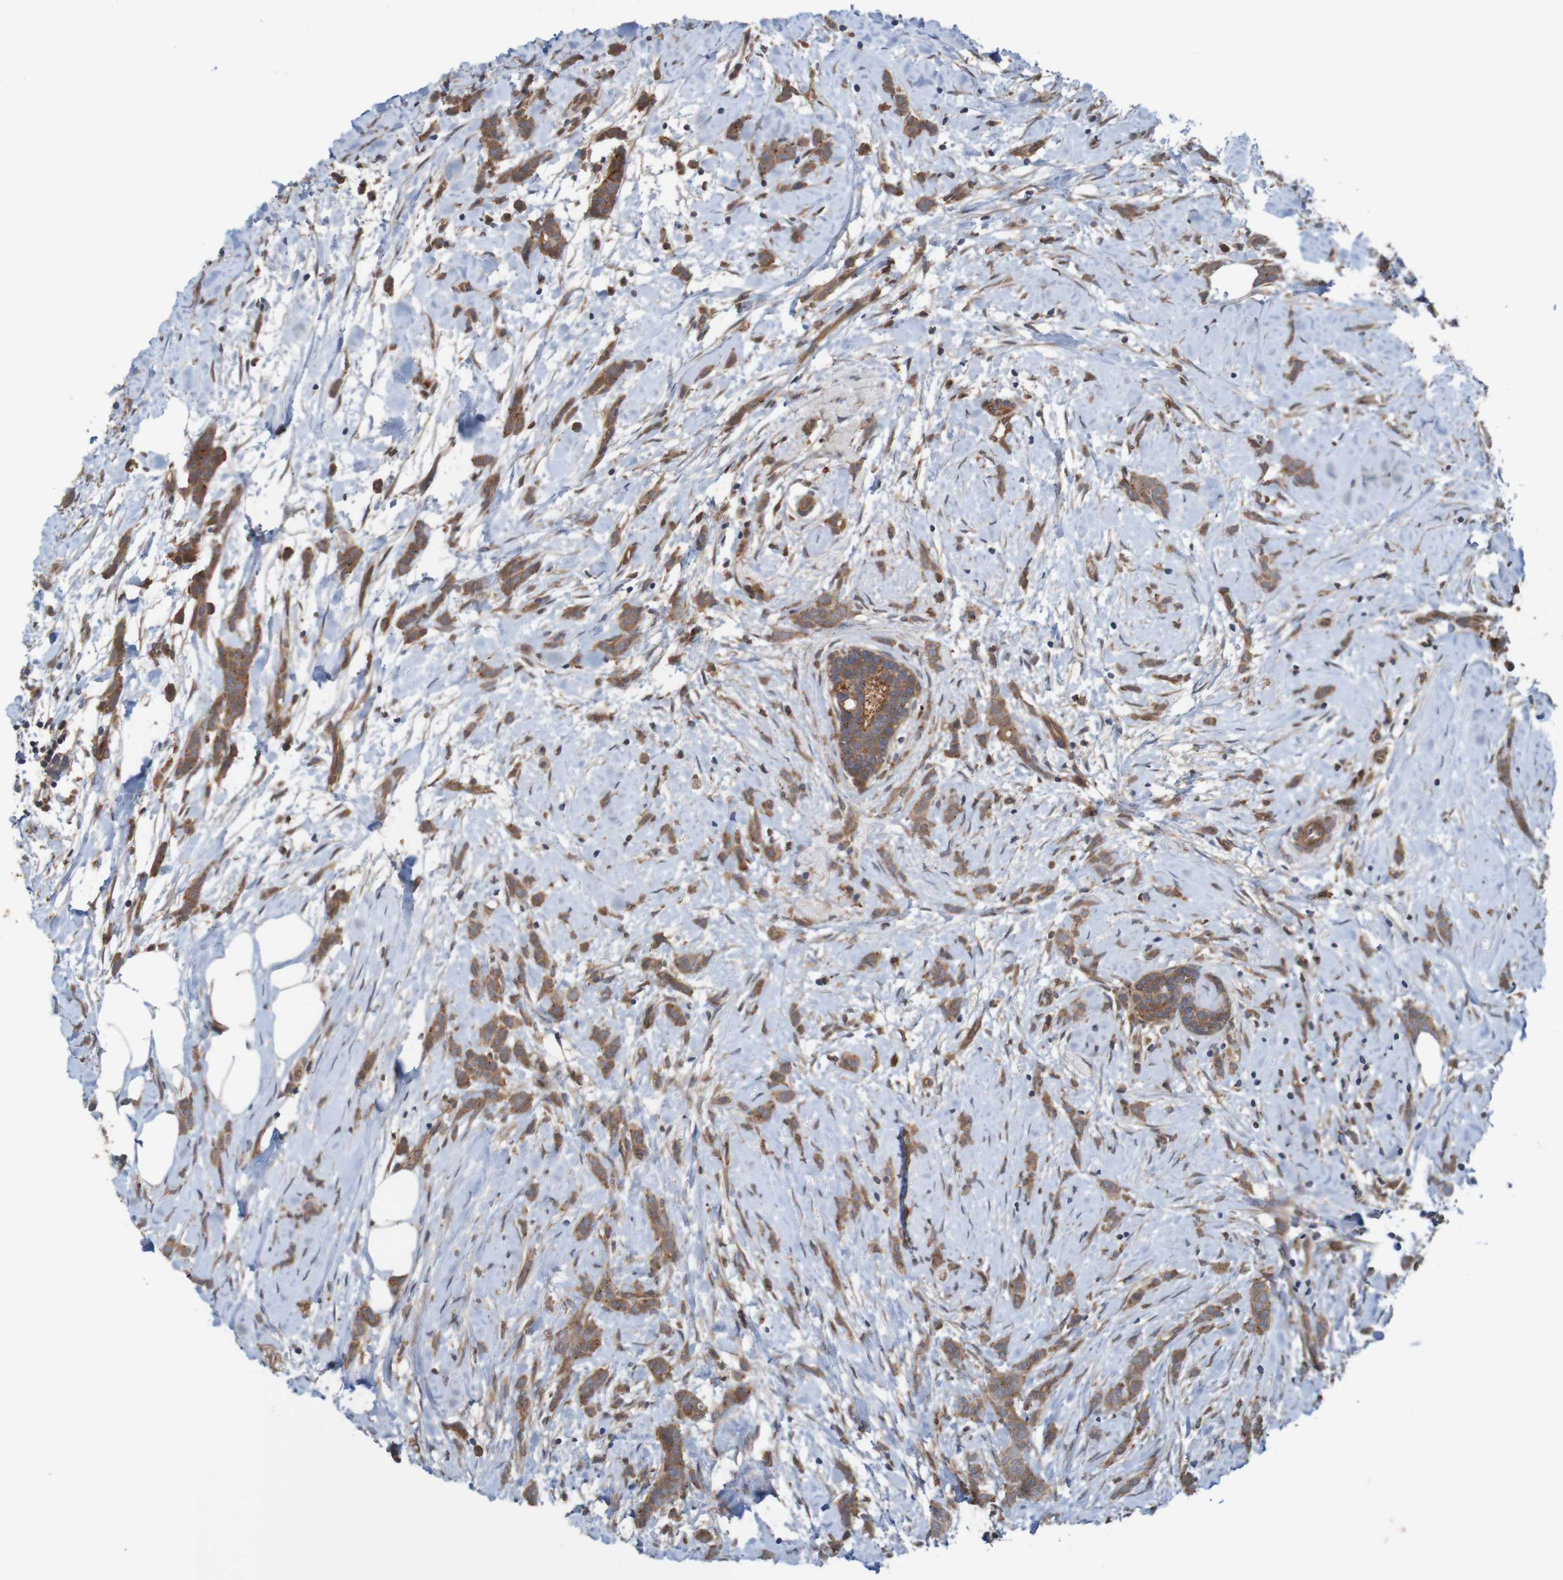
{"staining": {"intensity": "moderate", "quantity": ">75%", "location": "cytoplasmic/membranous"}, "tissue": "breast cancer", "cell_type": "Tumor cells", "image_type": "cancer", "snomed": [{"axis": "morphology", "description": "Lobular carcinoma, in situ"}, {"axis": "morphology", "description": "Lobular carcinoma"}, {"axis": "topography", "description": "Breast"}], "caption": "Human lobular carcinoma (breast) stained with a protein marker exhibits moderate staining in tumor cells.", "gene": "ARHGEF11", "patient": {"sex": "female", "age": 41}}